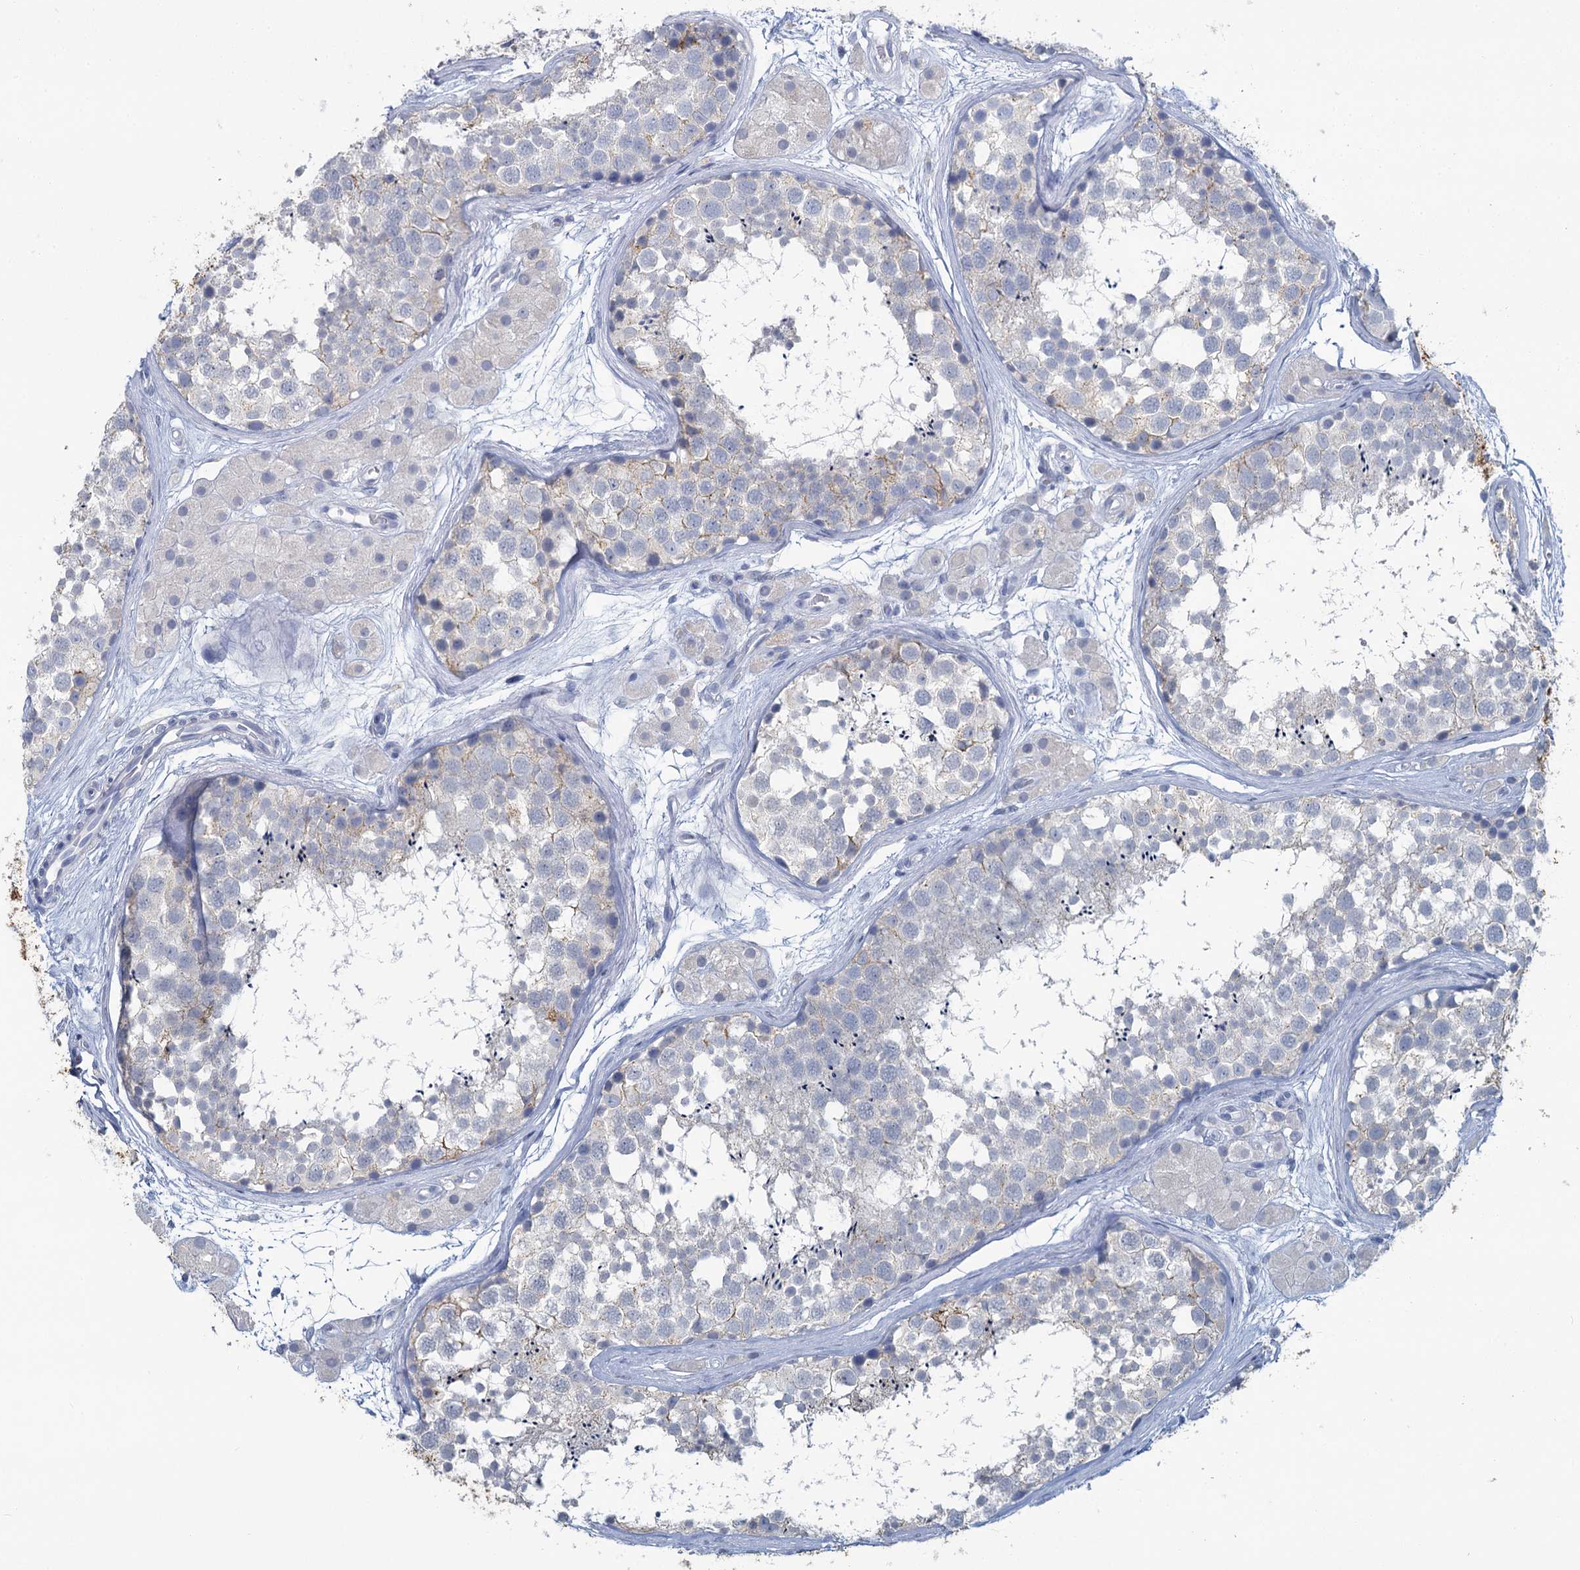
{"staining": {"intensity": "weak", "quantity": "<25%", "location": "nuclear"}, "tissue": "testis", "cell_type": "Cells in seminiferous ducts", "image_type": "normal", "snomed": [{"axis": "morphology", "description": "Normal tissue, NOS"}, {"axis": "topography", "description": "Testis"}], "caption": "Immunohistochemical staining of benign testis exhibits no significant positivity in cells in seminiferous ducts.", "gene": "CHGA", "patient": {"sex": "male", "age": 56}}